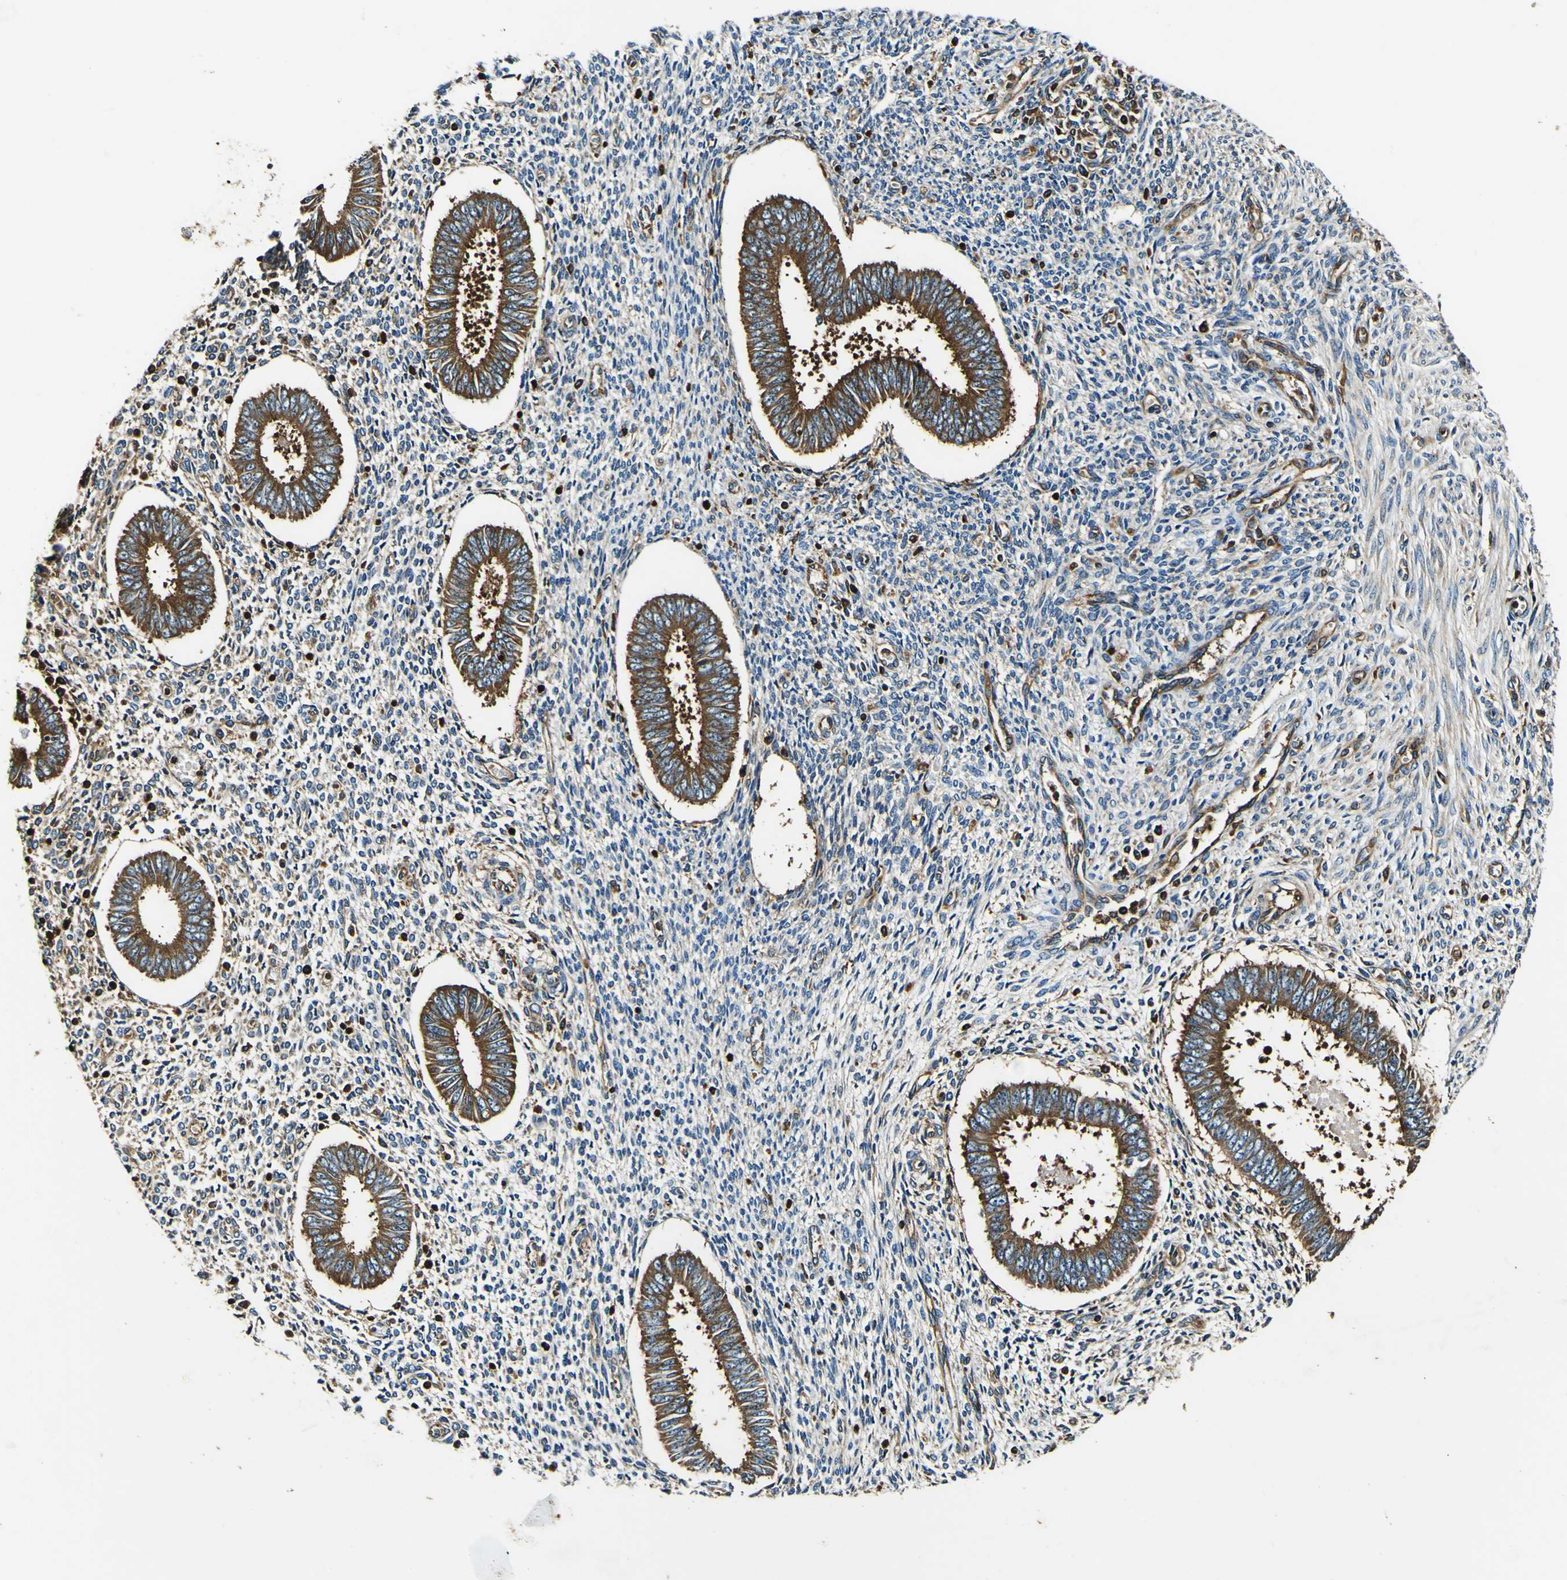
{"staining": {"intensity": "strong", "quantity": "<25%", "location": "cytoplasmic/membranous"}, "tissue": "endometrium", "cell_type": "Cells in endometrial stroma", "image_type": "normal", "snomed": [{"axis": "morphology", "description": "Normal tissue, NOS"}, {"axis": "topography", "description": "Endometrium"}], "caption": "Immunohistochemistry (IHC) of normal endometrium reveals medium levels of strong cytoplasmic/membranous staining in approximately <25% of cells in endometrial stroma.", "gene": "RHOT2", "patient": {"sex": "female", "age": 35}}